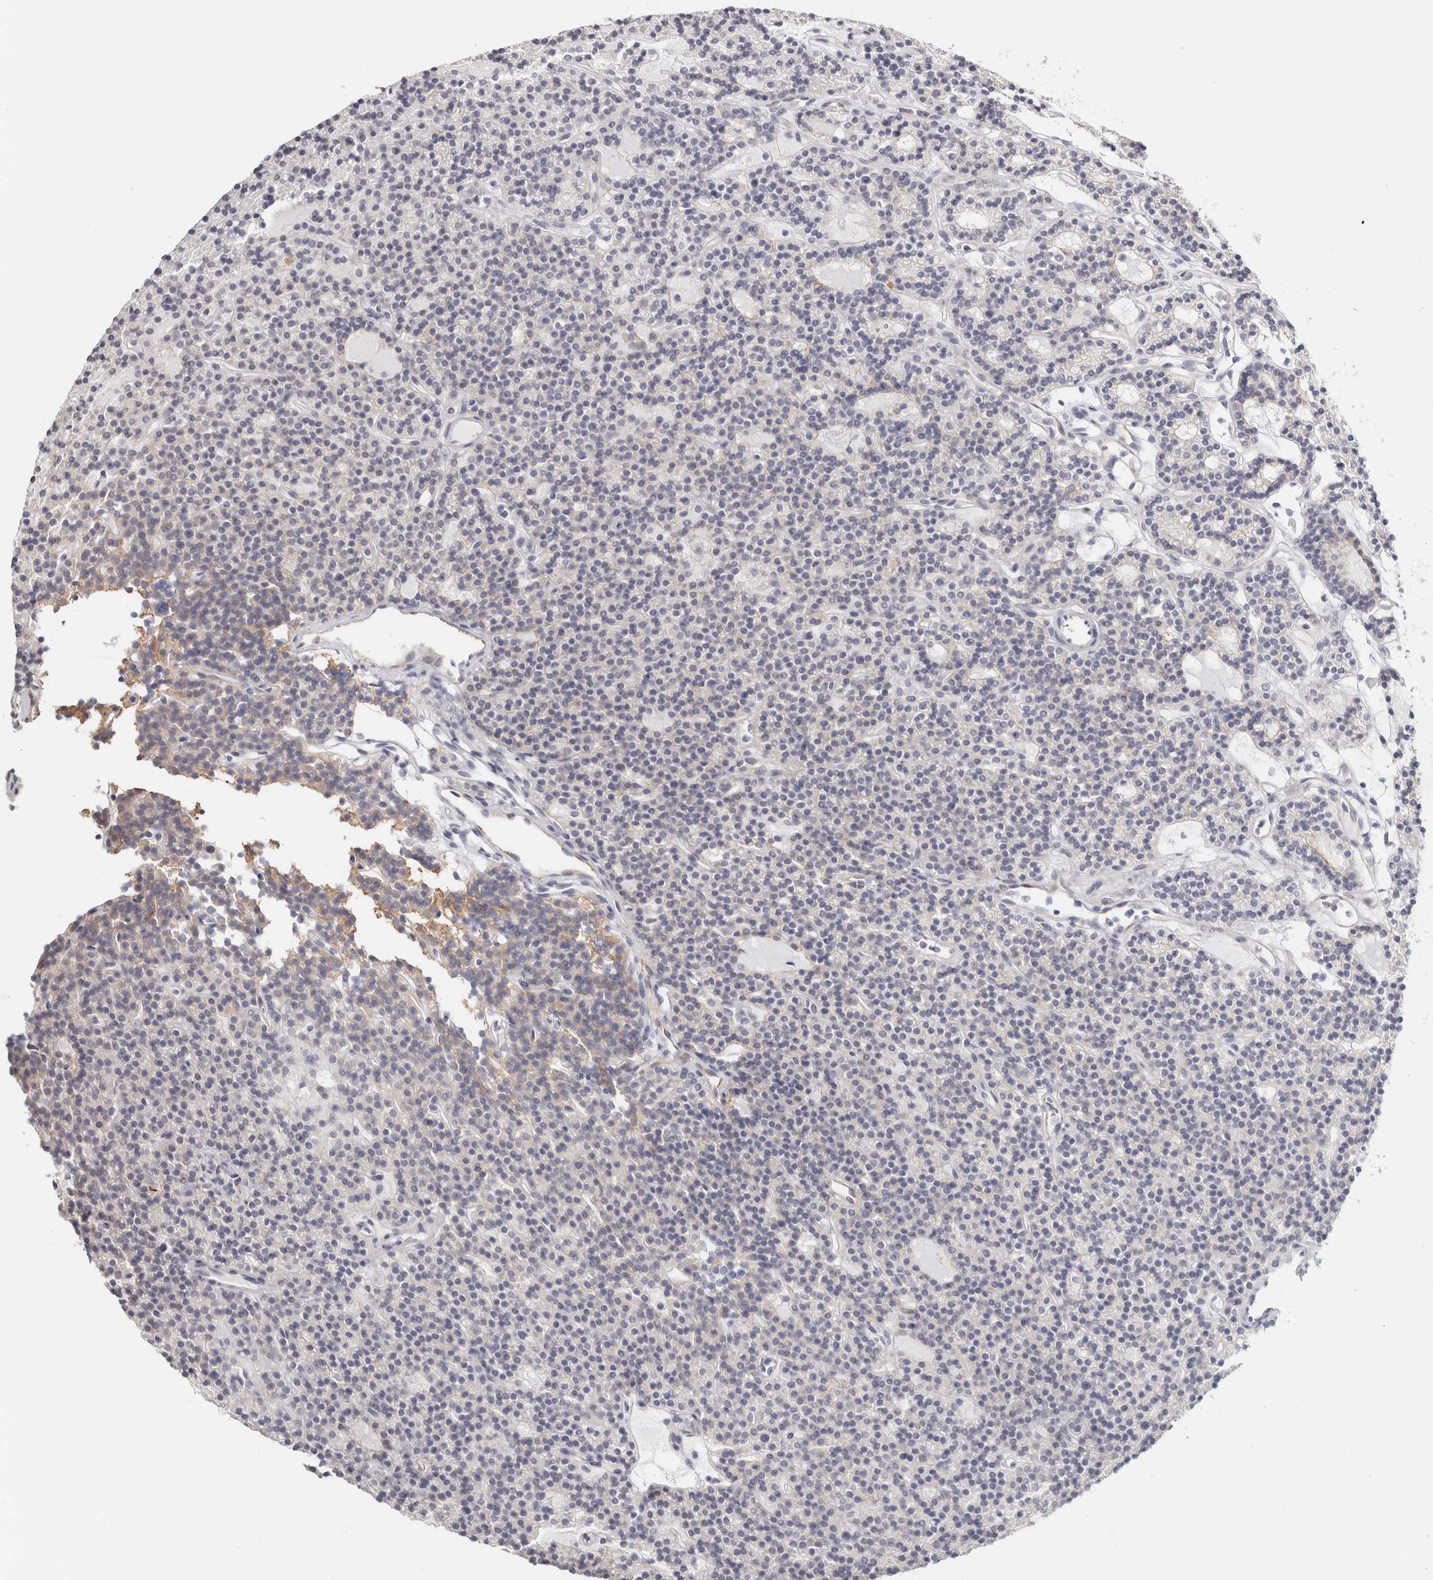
{"staining": {"intensity": "negative", "quantity": "none", "location": "none"}, "tissue": "parathyroid gland", "cell_type": "Glandular cells", "image_type": "normal", "snomed": [{"axis": "morphology", "description": "Normal tissue, NOS"}, {"axis": "topography", "description": "Parathyroid gland"}], "caption": "Immunohistochemistry photomicrograph of benign parathyroid gland: human parathyroid gland stained with DAB exhibits no significant protein expression in glandular cells.", "gene": "RPH3AL", "patient": {"sex": "male", "age": 75}}